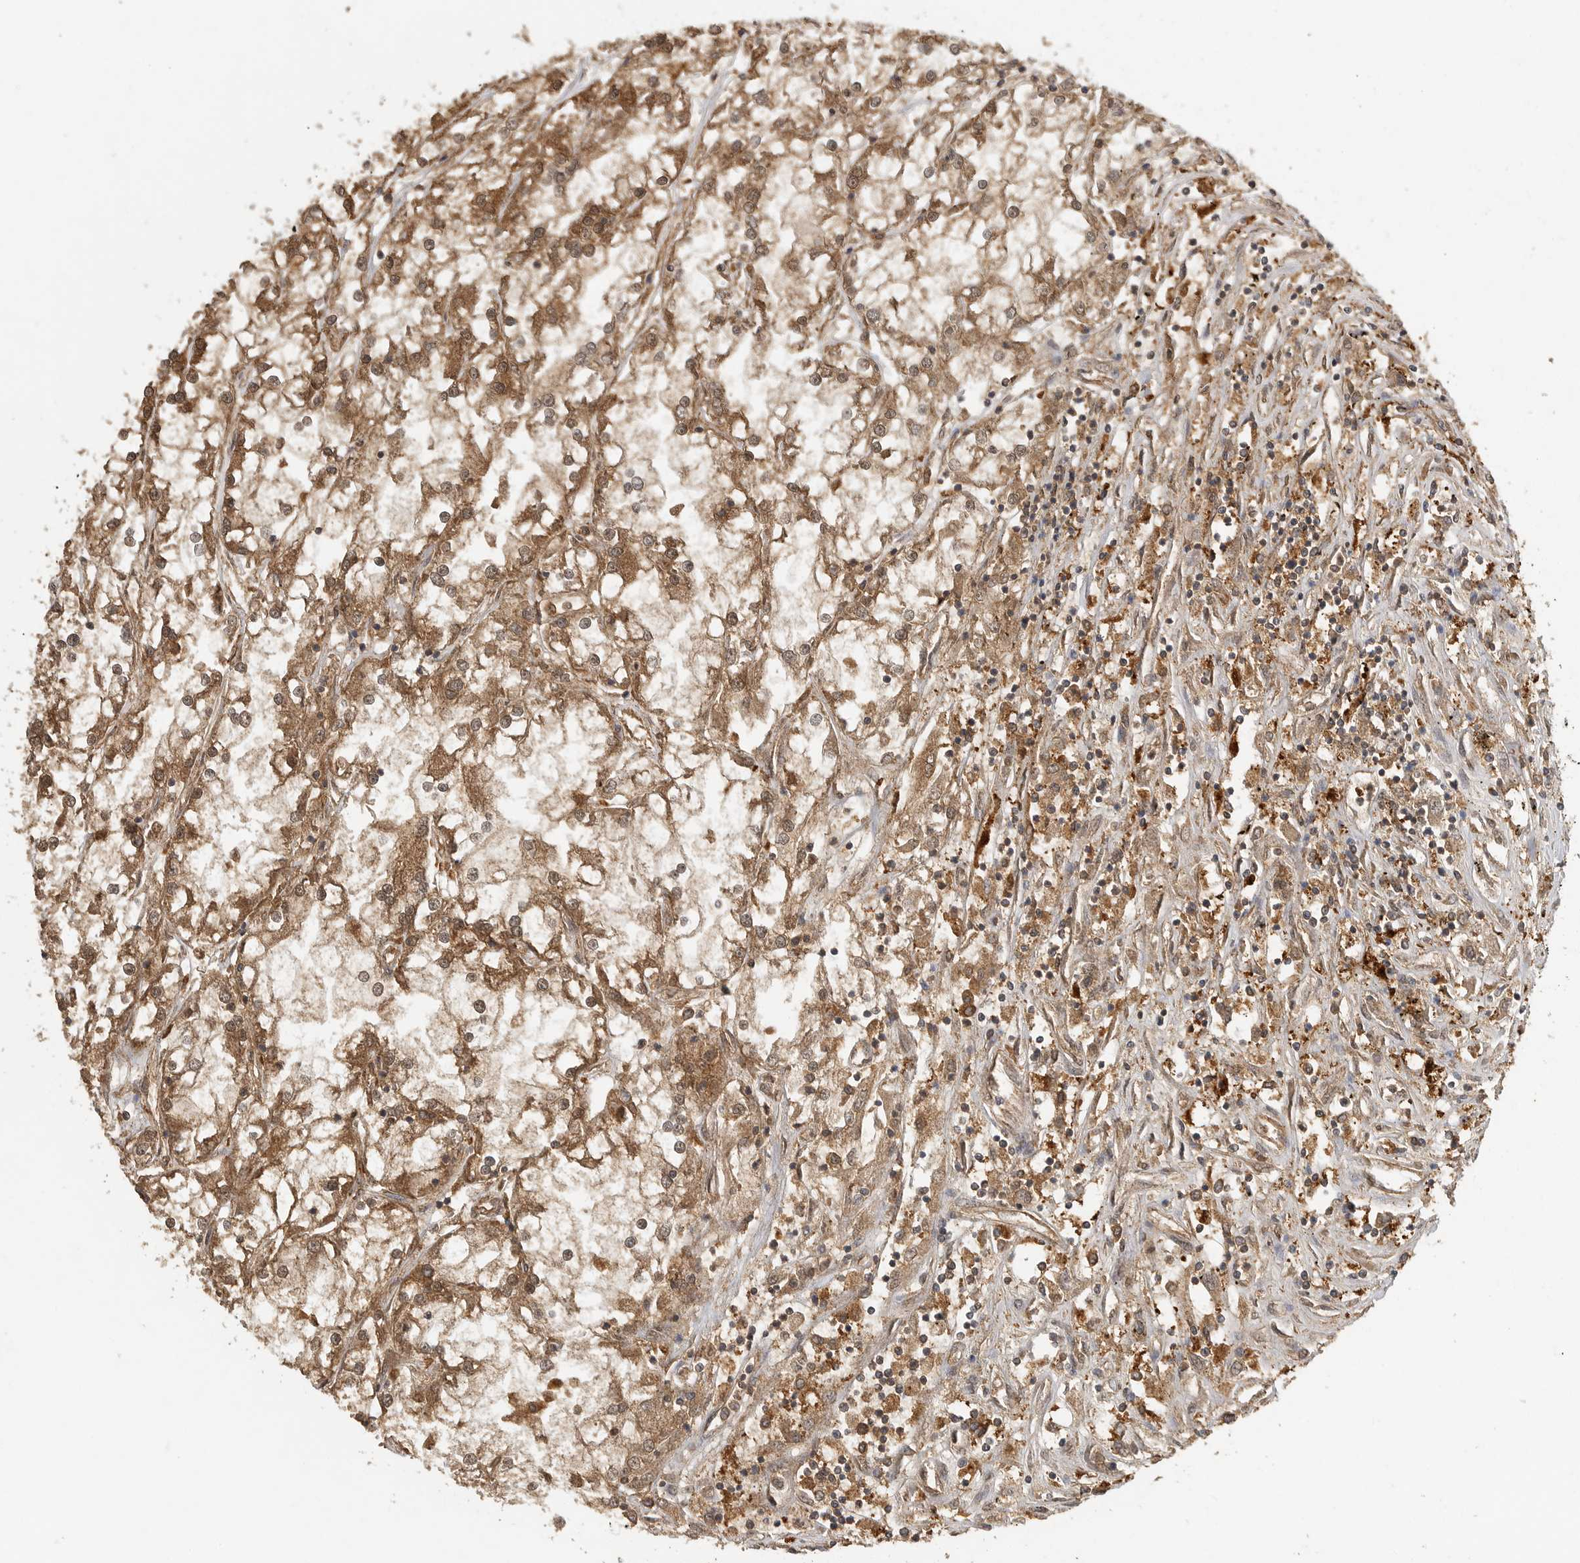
{"staining": {"intensity": "moderate", "quantity": ">75%", "location": "cytoplasmic/membranous"}, "tissue": "renal cancer", "cell_type": "Tumor cells", "image_type": "cancer", "snomed": [{"axis": "morphology", "description": "Adenocarcinoma, NOS"}, {"axis": "topography", "description": "Kidney"}], "caption": "Brown immunohistochemical staining in human renal adenocarcinoma reveals moderate cytoplasmic/membranous staining in approximately >75% of tumor cells. (brown staining indicates protein expression, while blue staining denotes nuclei).", "gene": "ICOSLG", "patient": {"sex": "female", "age": 52}}